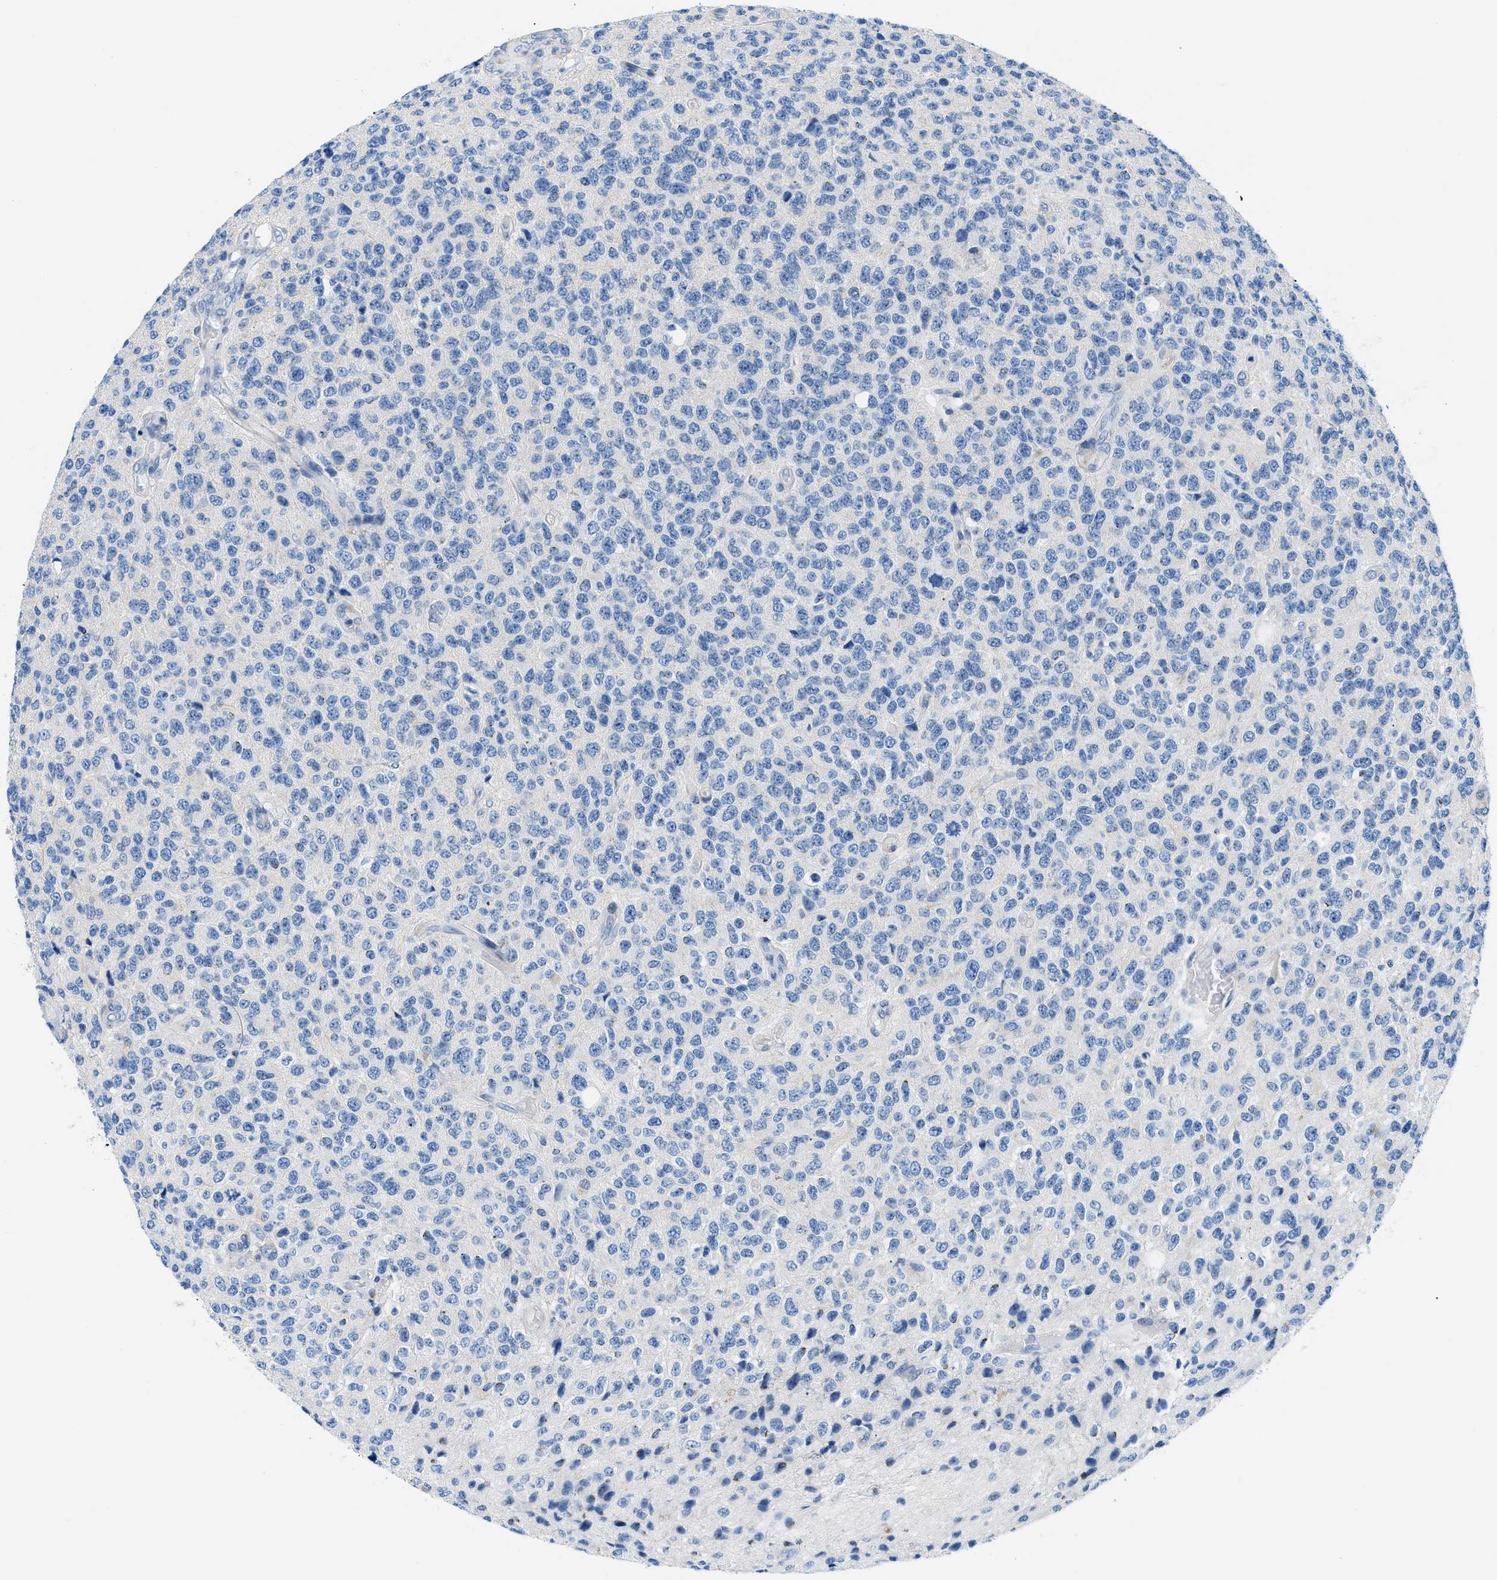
{"staining": {"intensity": "negative", "quantity": "none", "location": "none"}, "tissue": "glioma", "cell_type": "Tumor cells", "image_type": "cancer", "snomed": [{"axis": "morphology", "description": "Glioma, malignant, High grade"}, {"axis": "topography", "description": "pancreas cauda"}], "caption": "IHC micrograph of neoplastic tissue: glioma stained with DAB (3,3'-diaminobenzidine) exhibits no significant protein positivity in tumor cells.", "gene": "FDCSP", "patient": {"sex": "male", "age": 60}}